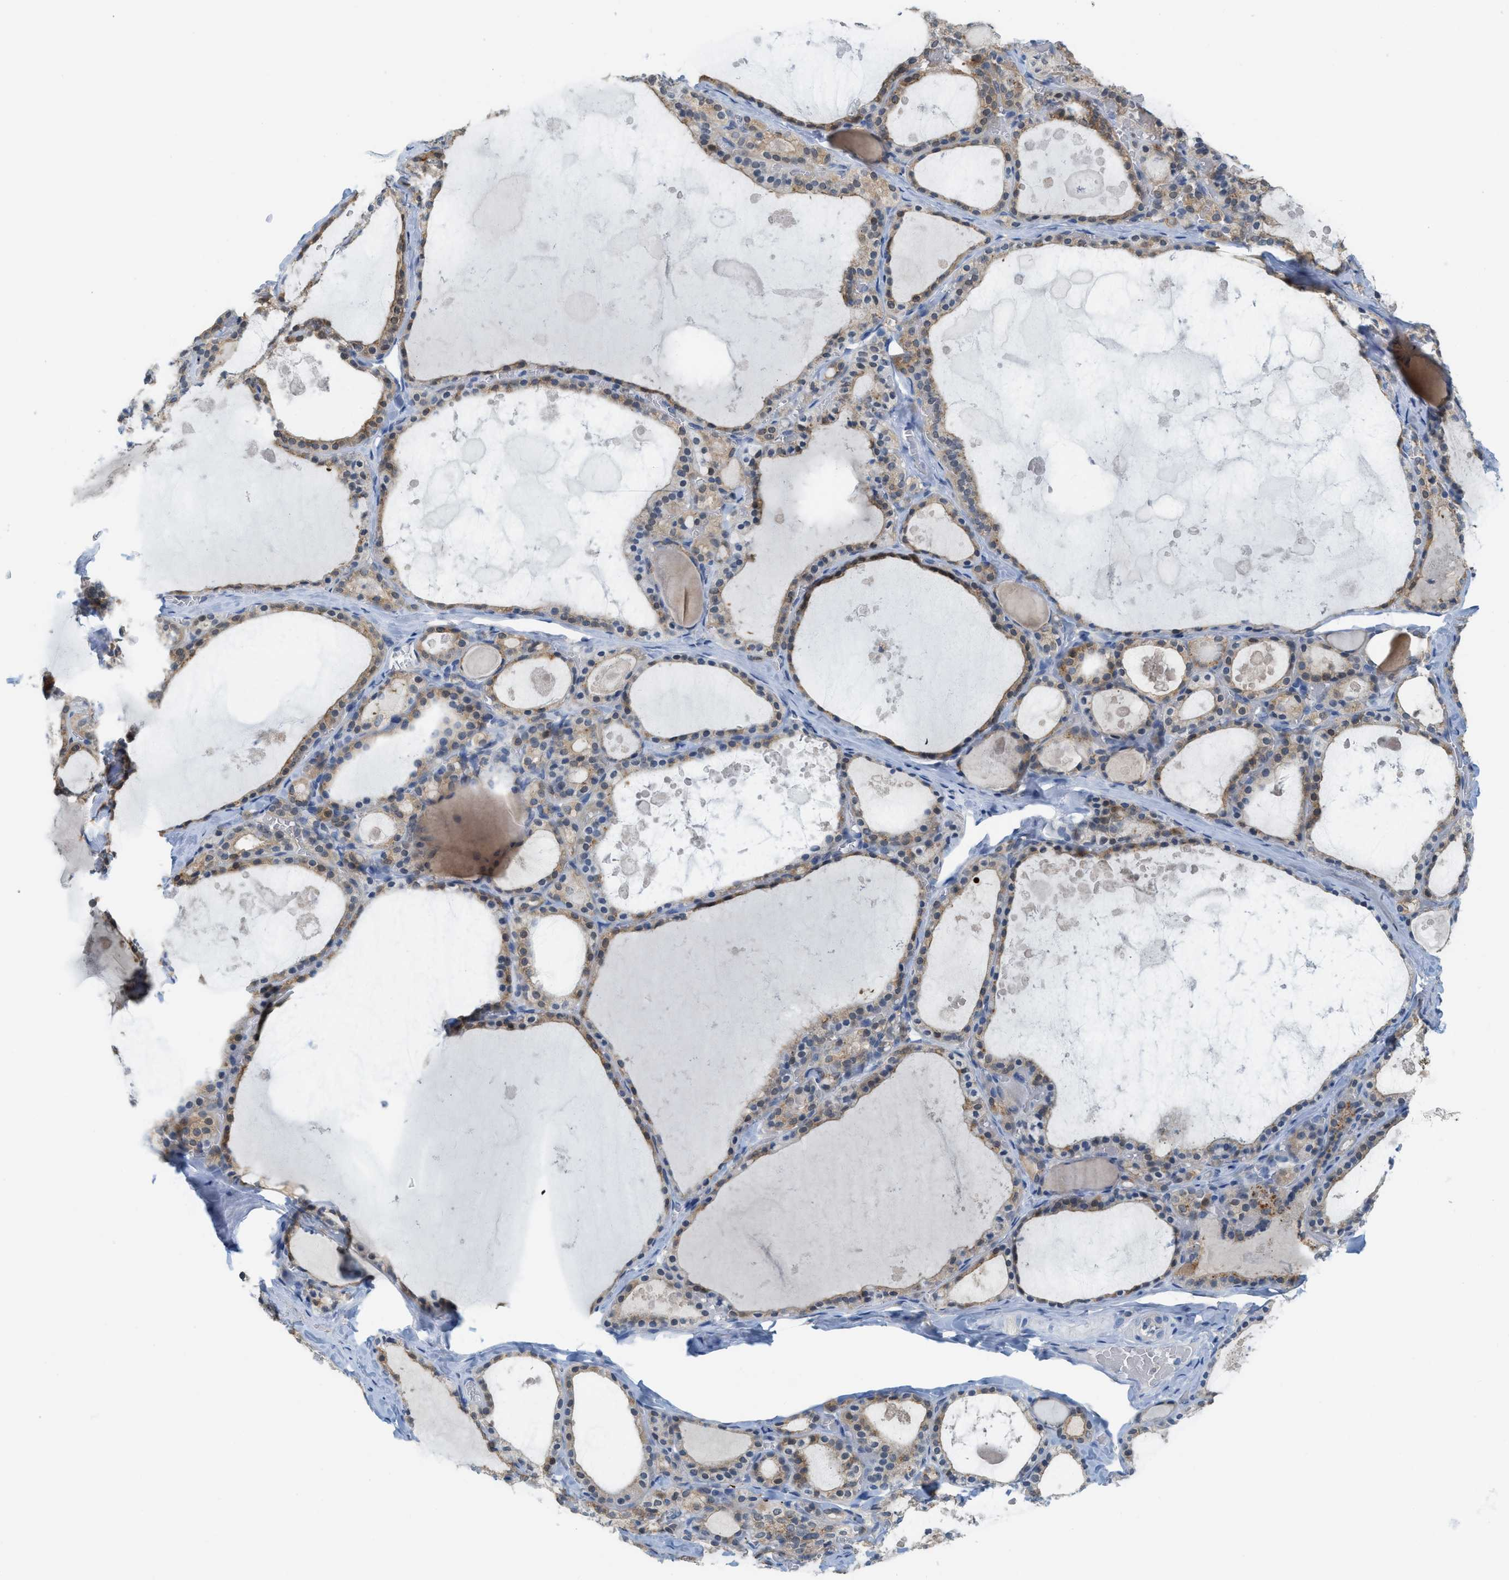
{"staining": {"intensity": "weak", "quantity": ">75%", "location": "cytoplasmic/membranous"}, "tissue": "thyroid gland", "cell_type": "Glandular cells", "image_type": "normal", "snomed": [{"axis": "morphology", "description": "Normal tissue, NOS"}, {"axis": "topography", "description": "Thyroid gland"}], "caption": "Glandular cells demonstrate low levels of weak cytoplasmic/membranous expression in approximately >75% of cells in normal human thyroid gland. (DAB IHC, brown staining for protein, blue staining for nuclei).", "gene": "CSTB", "patient": {"sex": "male", "age": 56}}